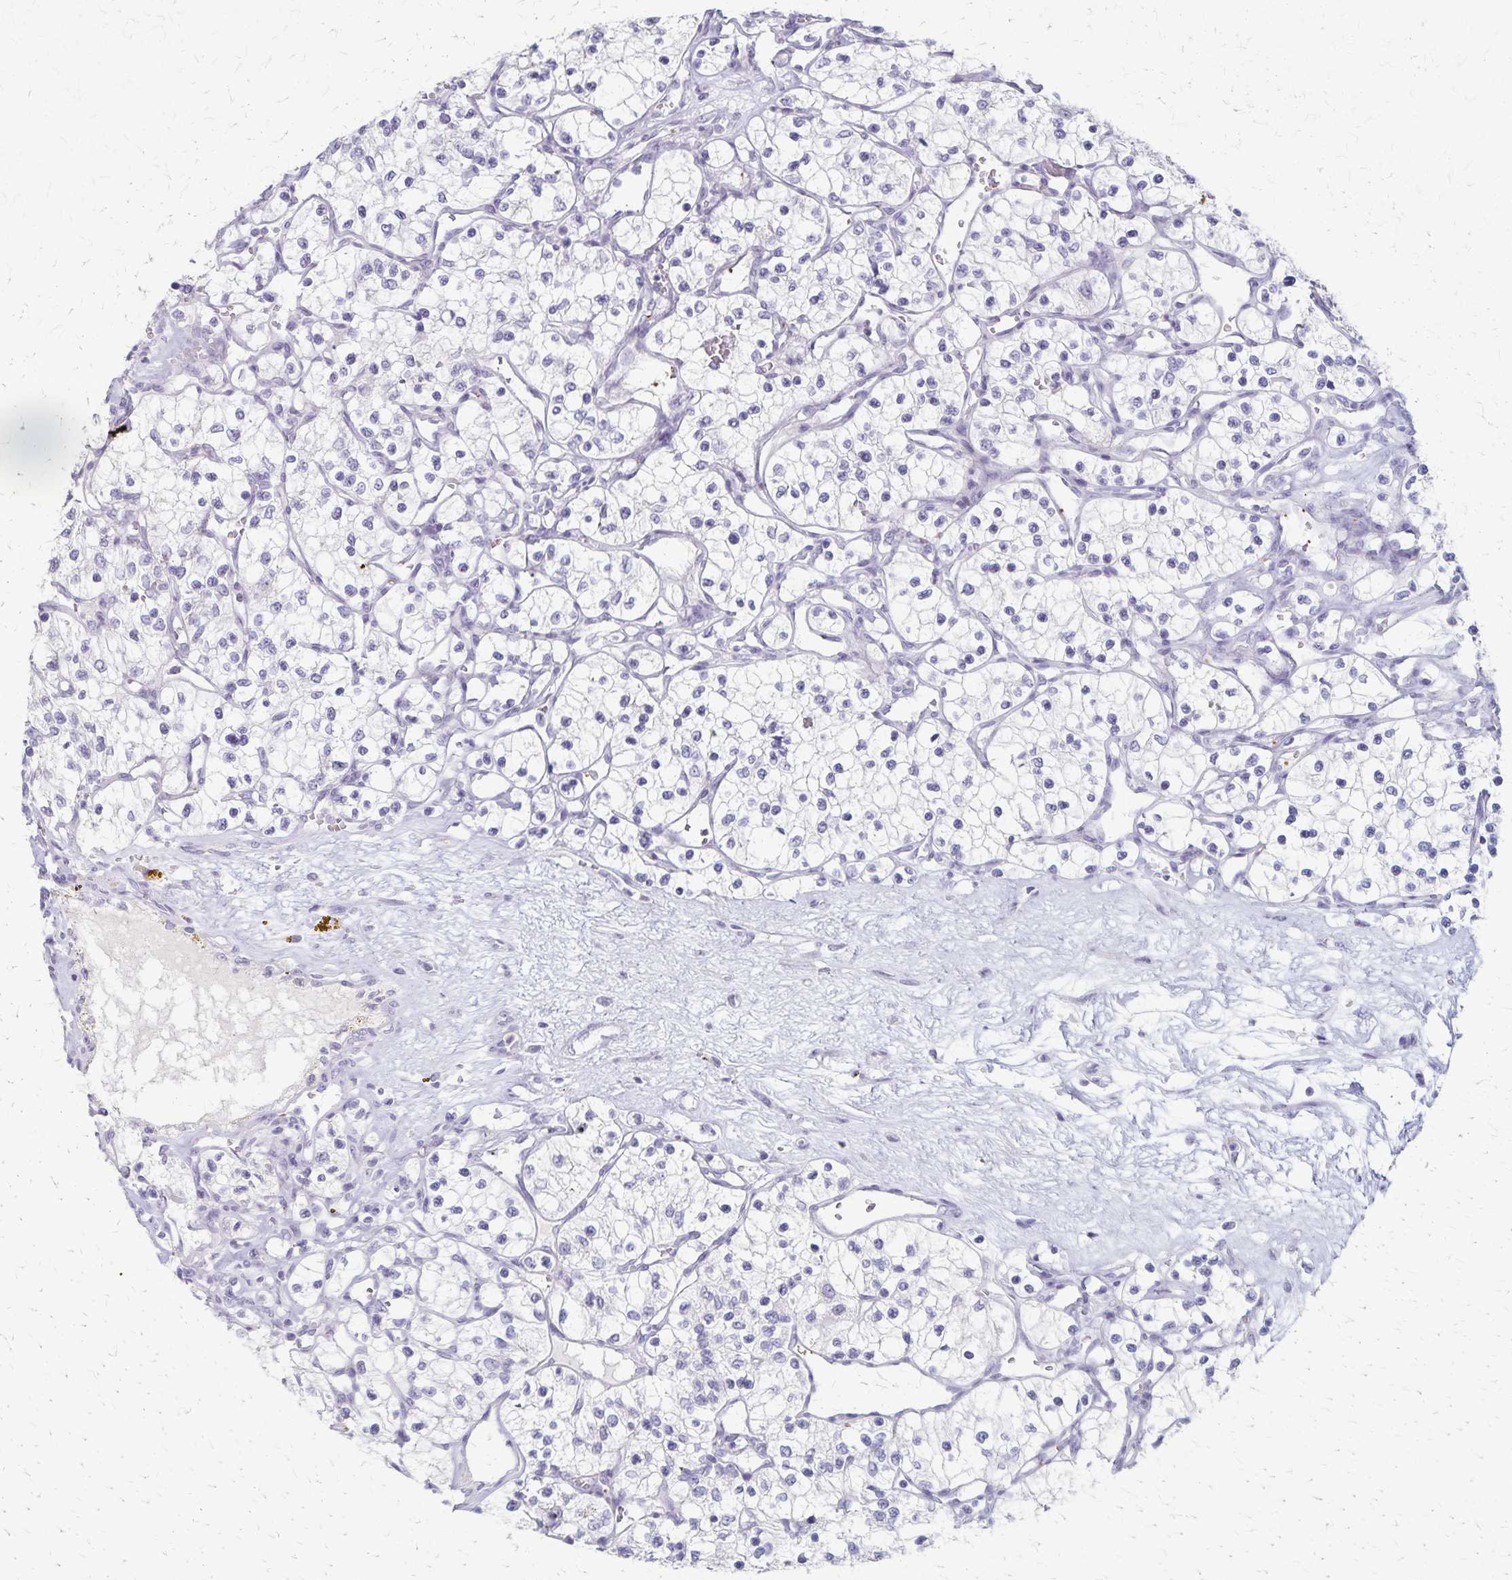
{"staining": {"intensity": "negative", "quantity": "none", "location": "none"}, "tissue": "renal cancer", "cell_type": "Tumor cells", "image_type": "cancer", "snomed": [{"axis": "morphology", "description": "Adenocarcinoma, NOS"}, {"axis": "topography", "description": "Kidney"}], "caption": "There is no significant staining in tumor cells of renal cancer (adenocarcinoma).", "gene": "RASL10B", "patient": {"sex": "female", "age": 69}}